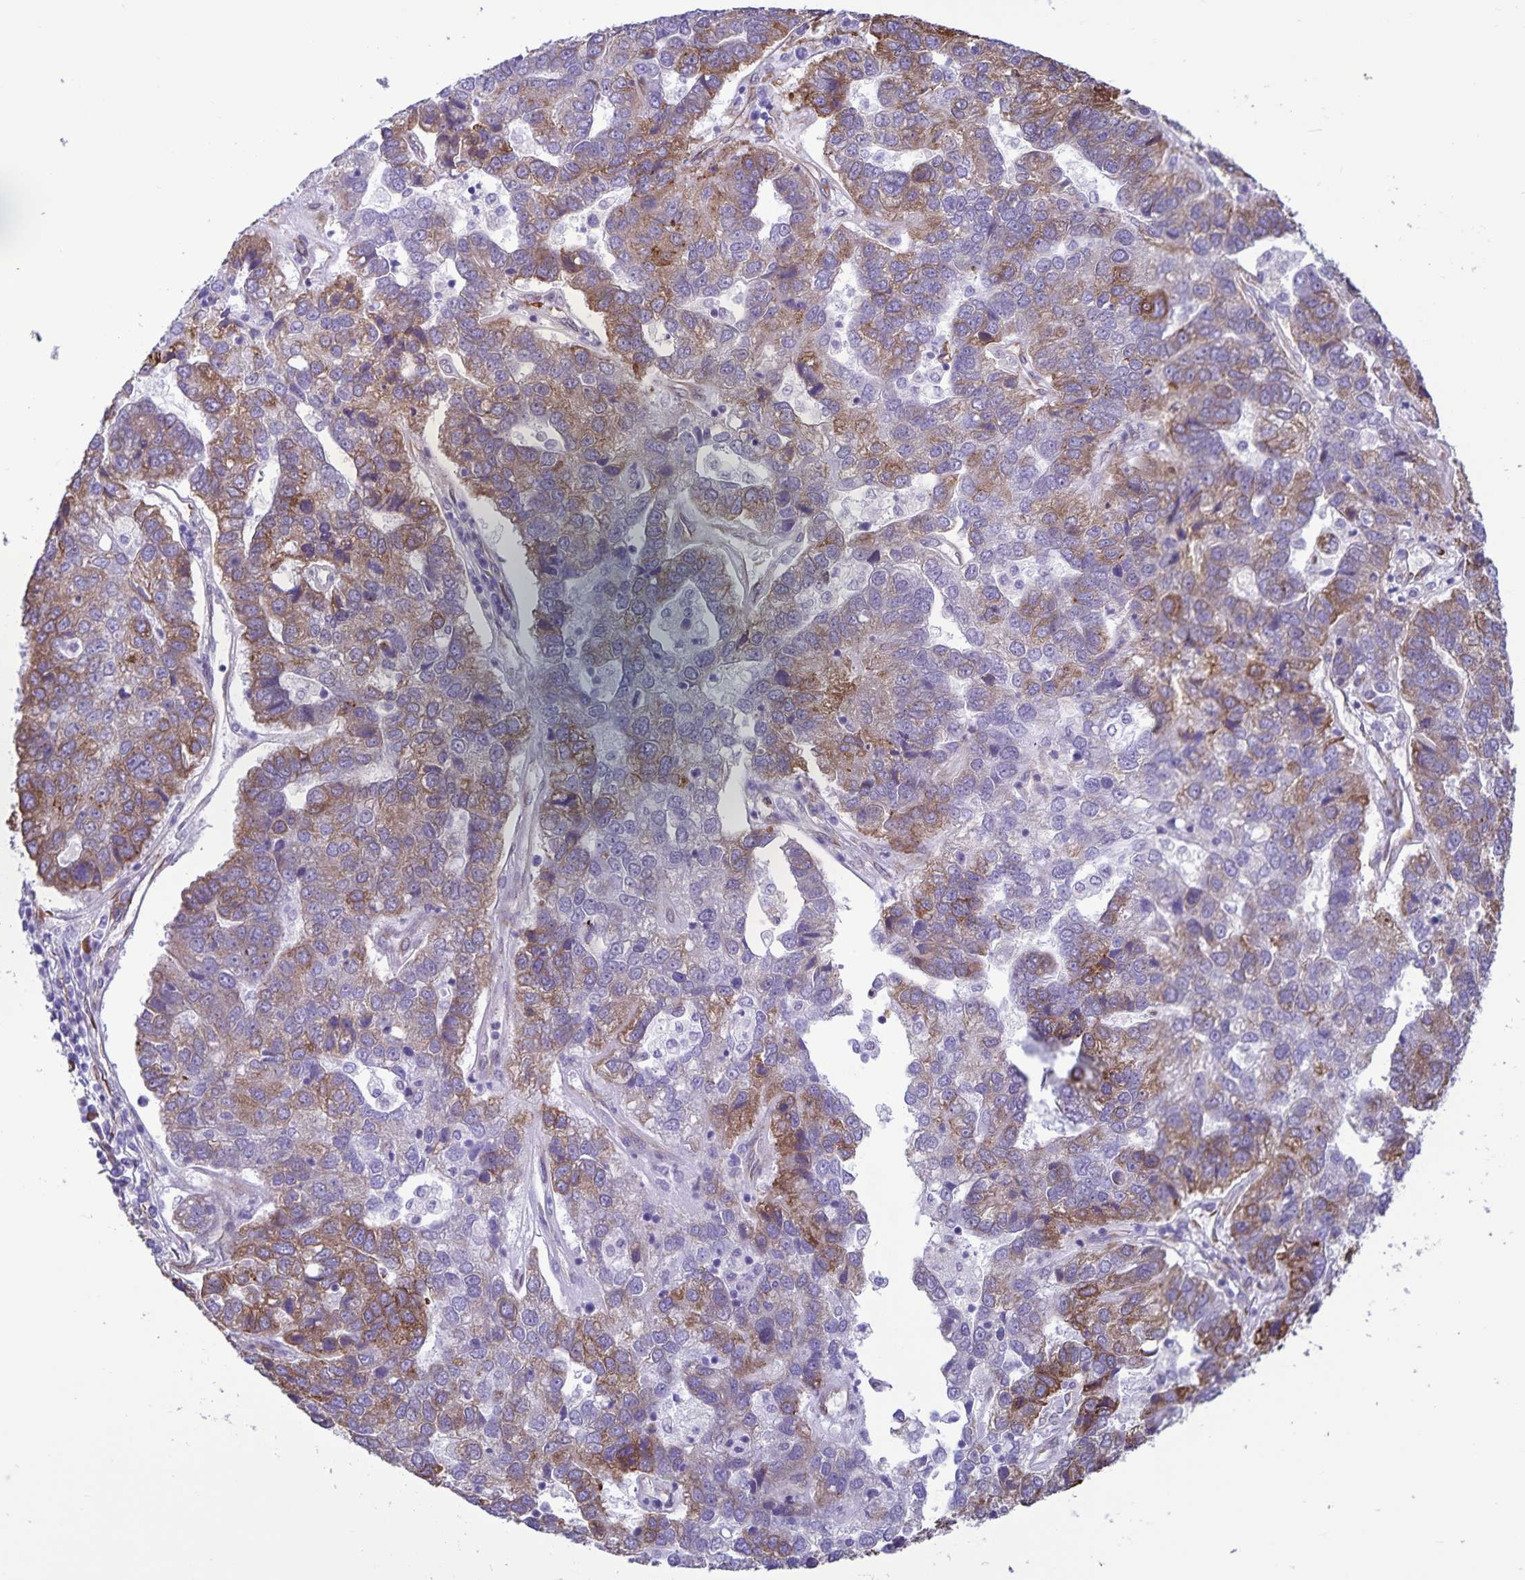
{"staining": {"intensity": "moderate", "quantity": ">75%", "location": "cytoplasmic/membranous"}, "tissue": "pancreatic cancer", "cell_type": "Tumor cells", "image_type": "cancer", "snomed": [{"axis": "morphology", "description": "Adenocarcinoma, NOS"}, {"axis": "topography", "description": "Pancreas"}], "caption": "Immunohistochemistry of human pancreatic adenocarcinoma shows medium levels of moderate cytoplasmic/membranous expression in approximately >75% of tumor cells.", "gene": "RCN1", "patient": {"sex": "female", "age": 61}}